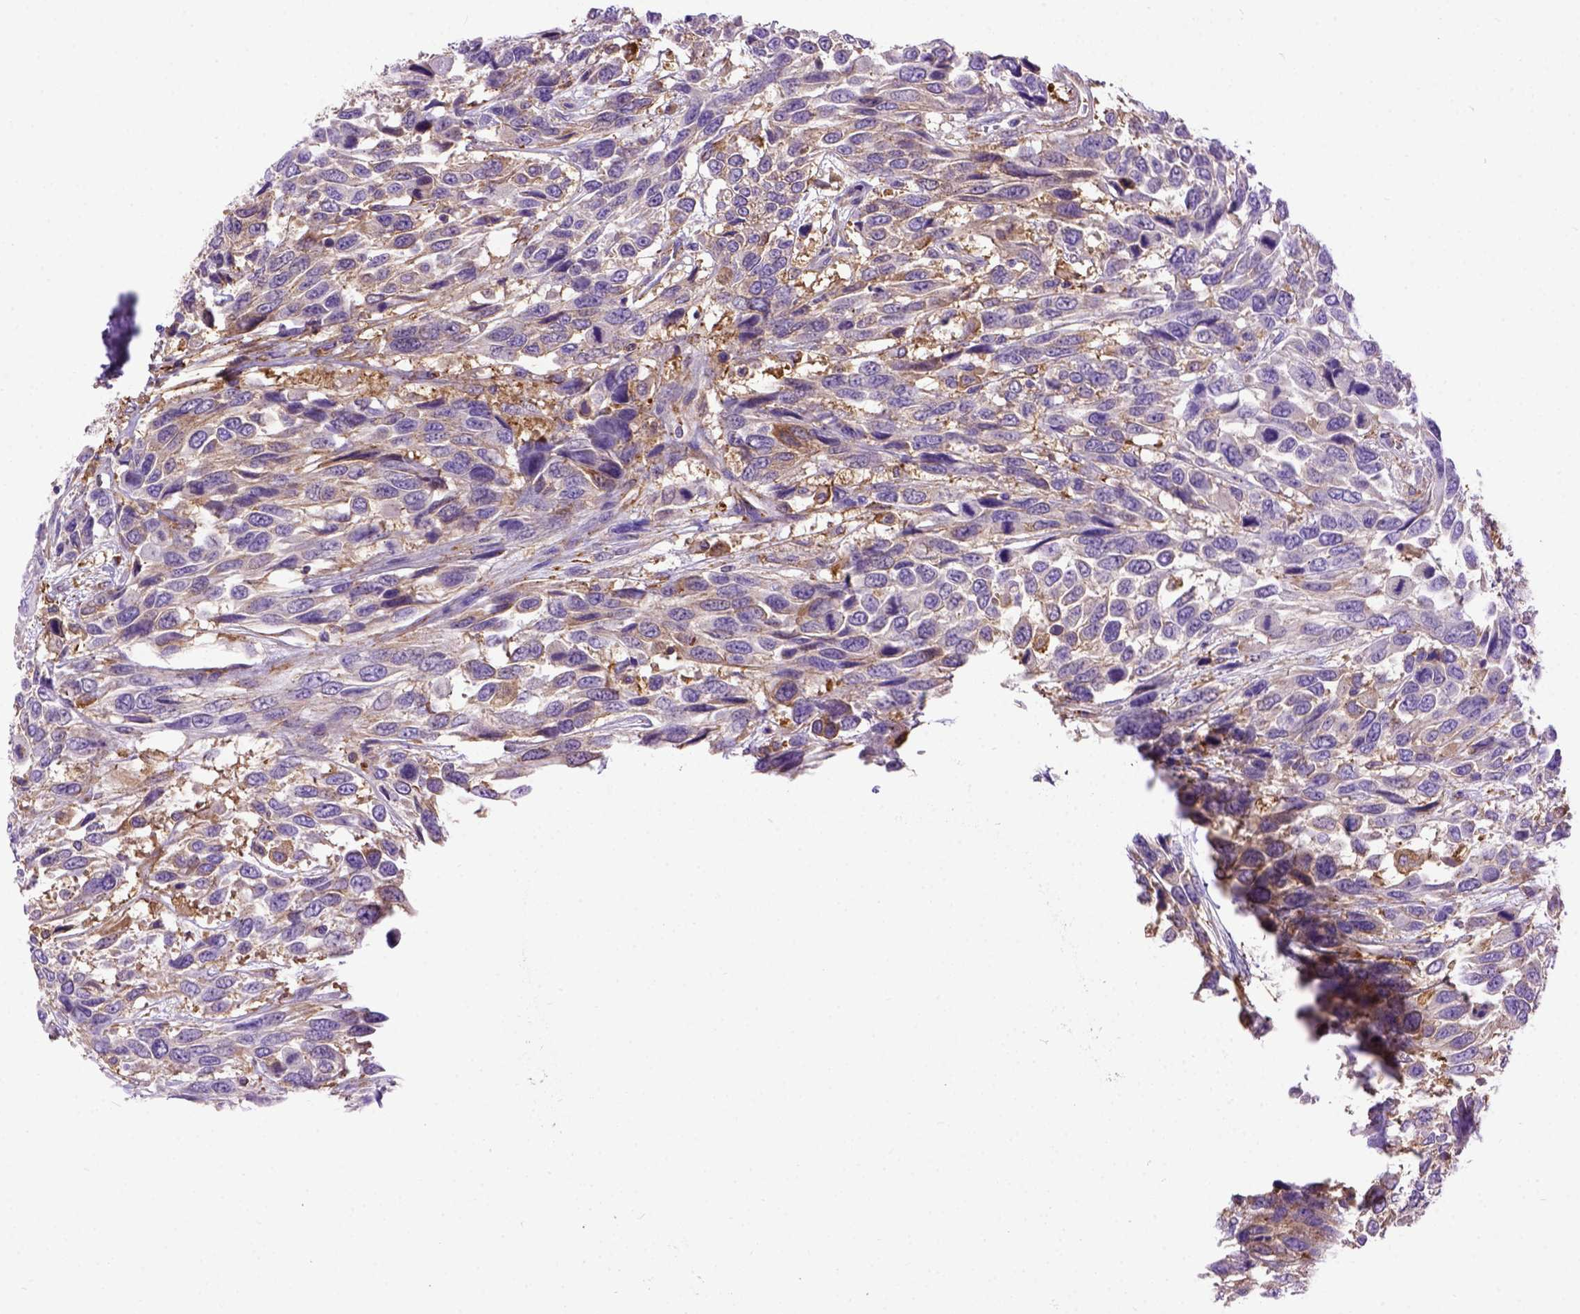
{"staining": {"intensity": "weak", "quantity": "<25%", "location": "cytoplasmic/membranous"}, "tissue": "urothelial cancer", "cell_type": "Tumor cells", "image_type": "cancer", "snomed": [{"axis": "morphology", "description": "Urothelial carcinoma, High grade"}, {"axis": "topography", "description": "Urinary bladder"}], "caption": "An image of human urothelial carcinoma (high-grade) is negative for staining in tumor cells.", "gene": "MVP", "patient": {"sex": "female", "age": 70}}